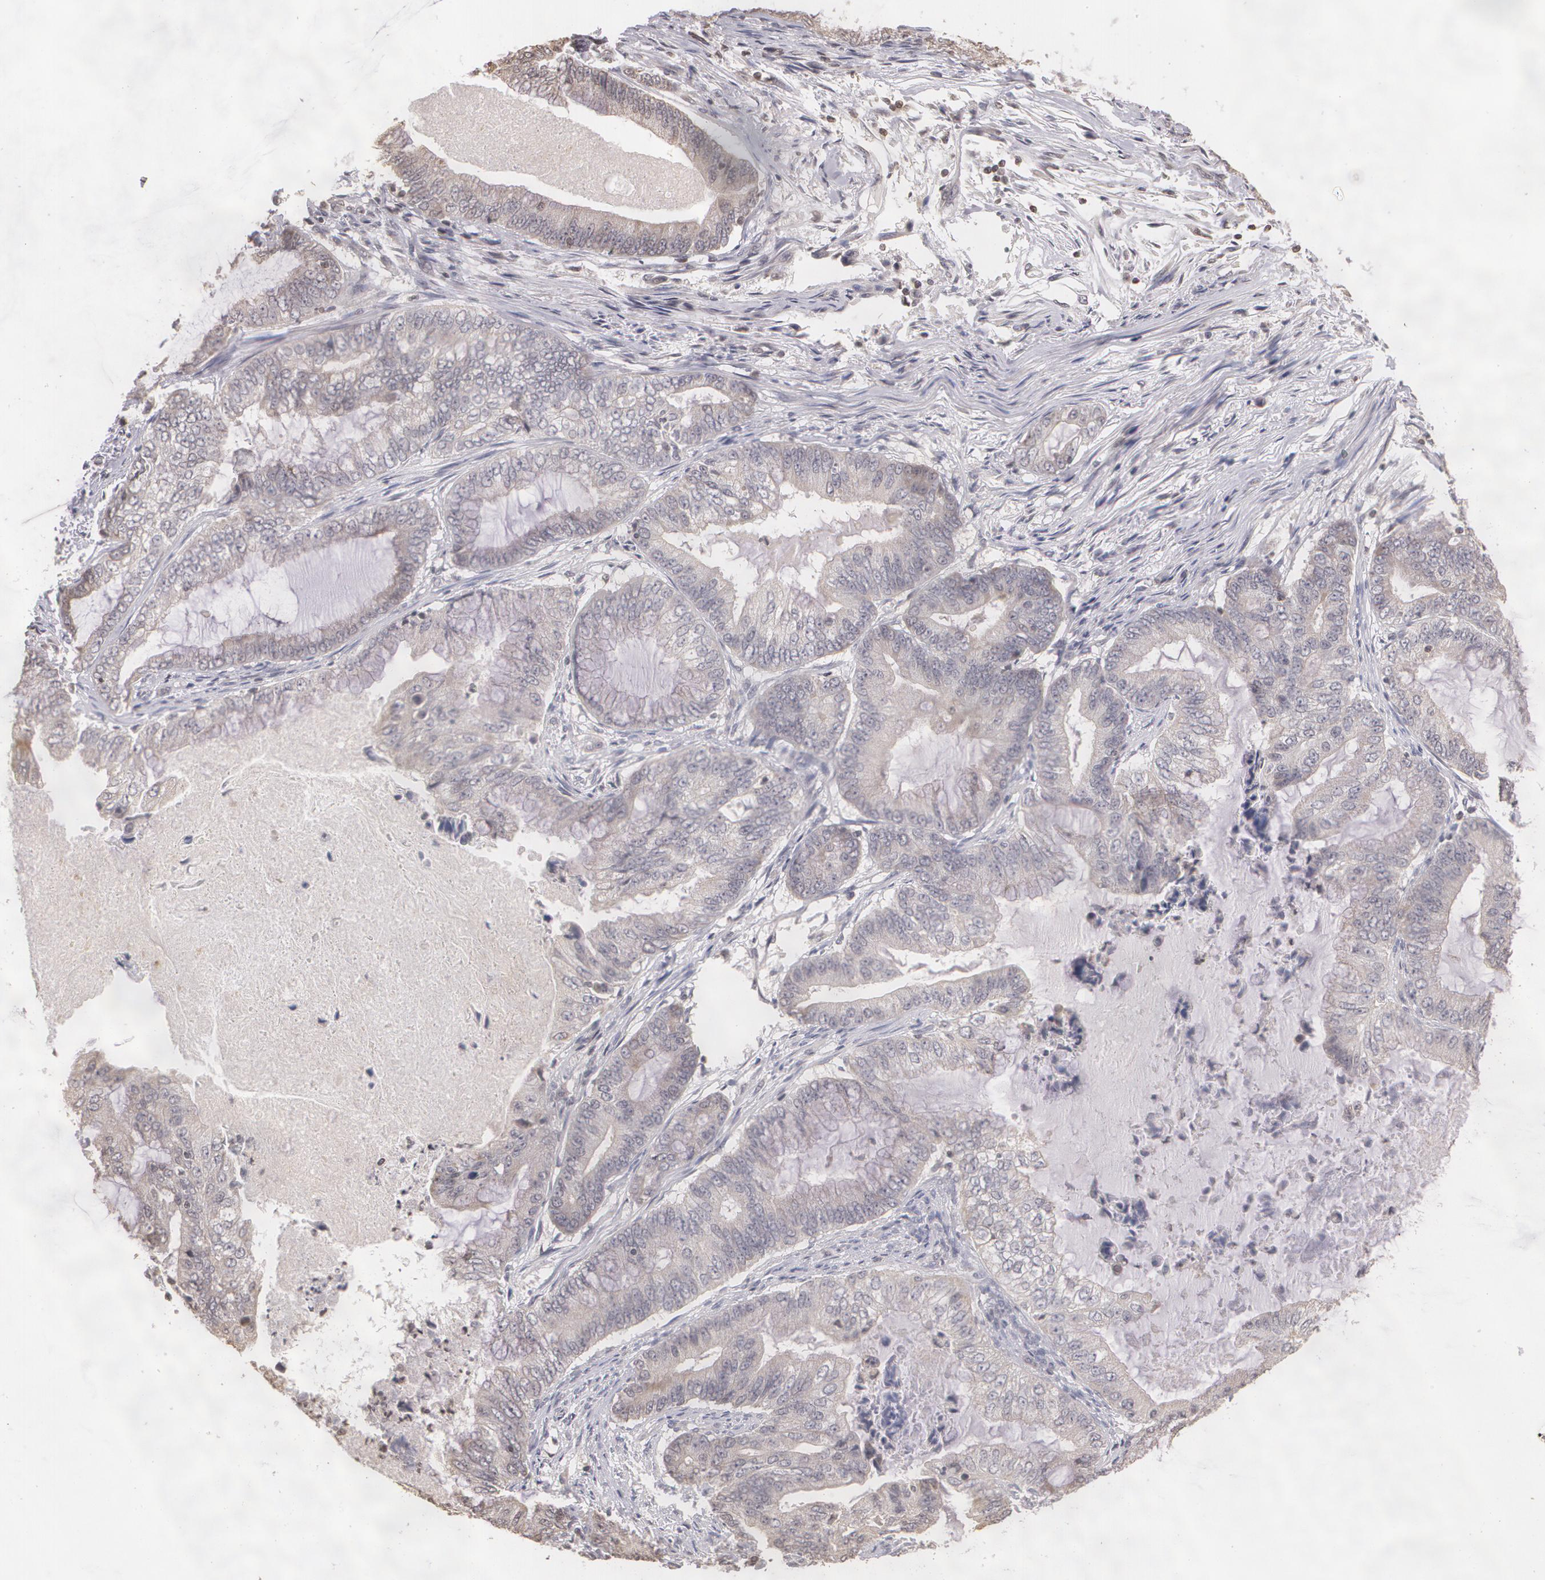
{"staining": {"intensity": "negative", "quantity": "none", "location": "none"}, "tissue": "endometrial cancer", "cell_type": "Tumor cells", "image_type": "cancer", "snomed": [{"axis": "morphology", "description": "Adenocarcinoma, NOS"}, {"axis": "topography", "description": "Endometrium"}], "caption": "This is an immunohistochemistry (IHC) micrograph of human endometrial cancer. There is no expression in tumor cells.", "gene": "THRB", "patient": {"sex": "female", "age": 63}}